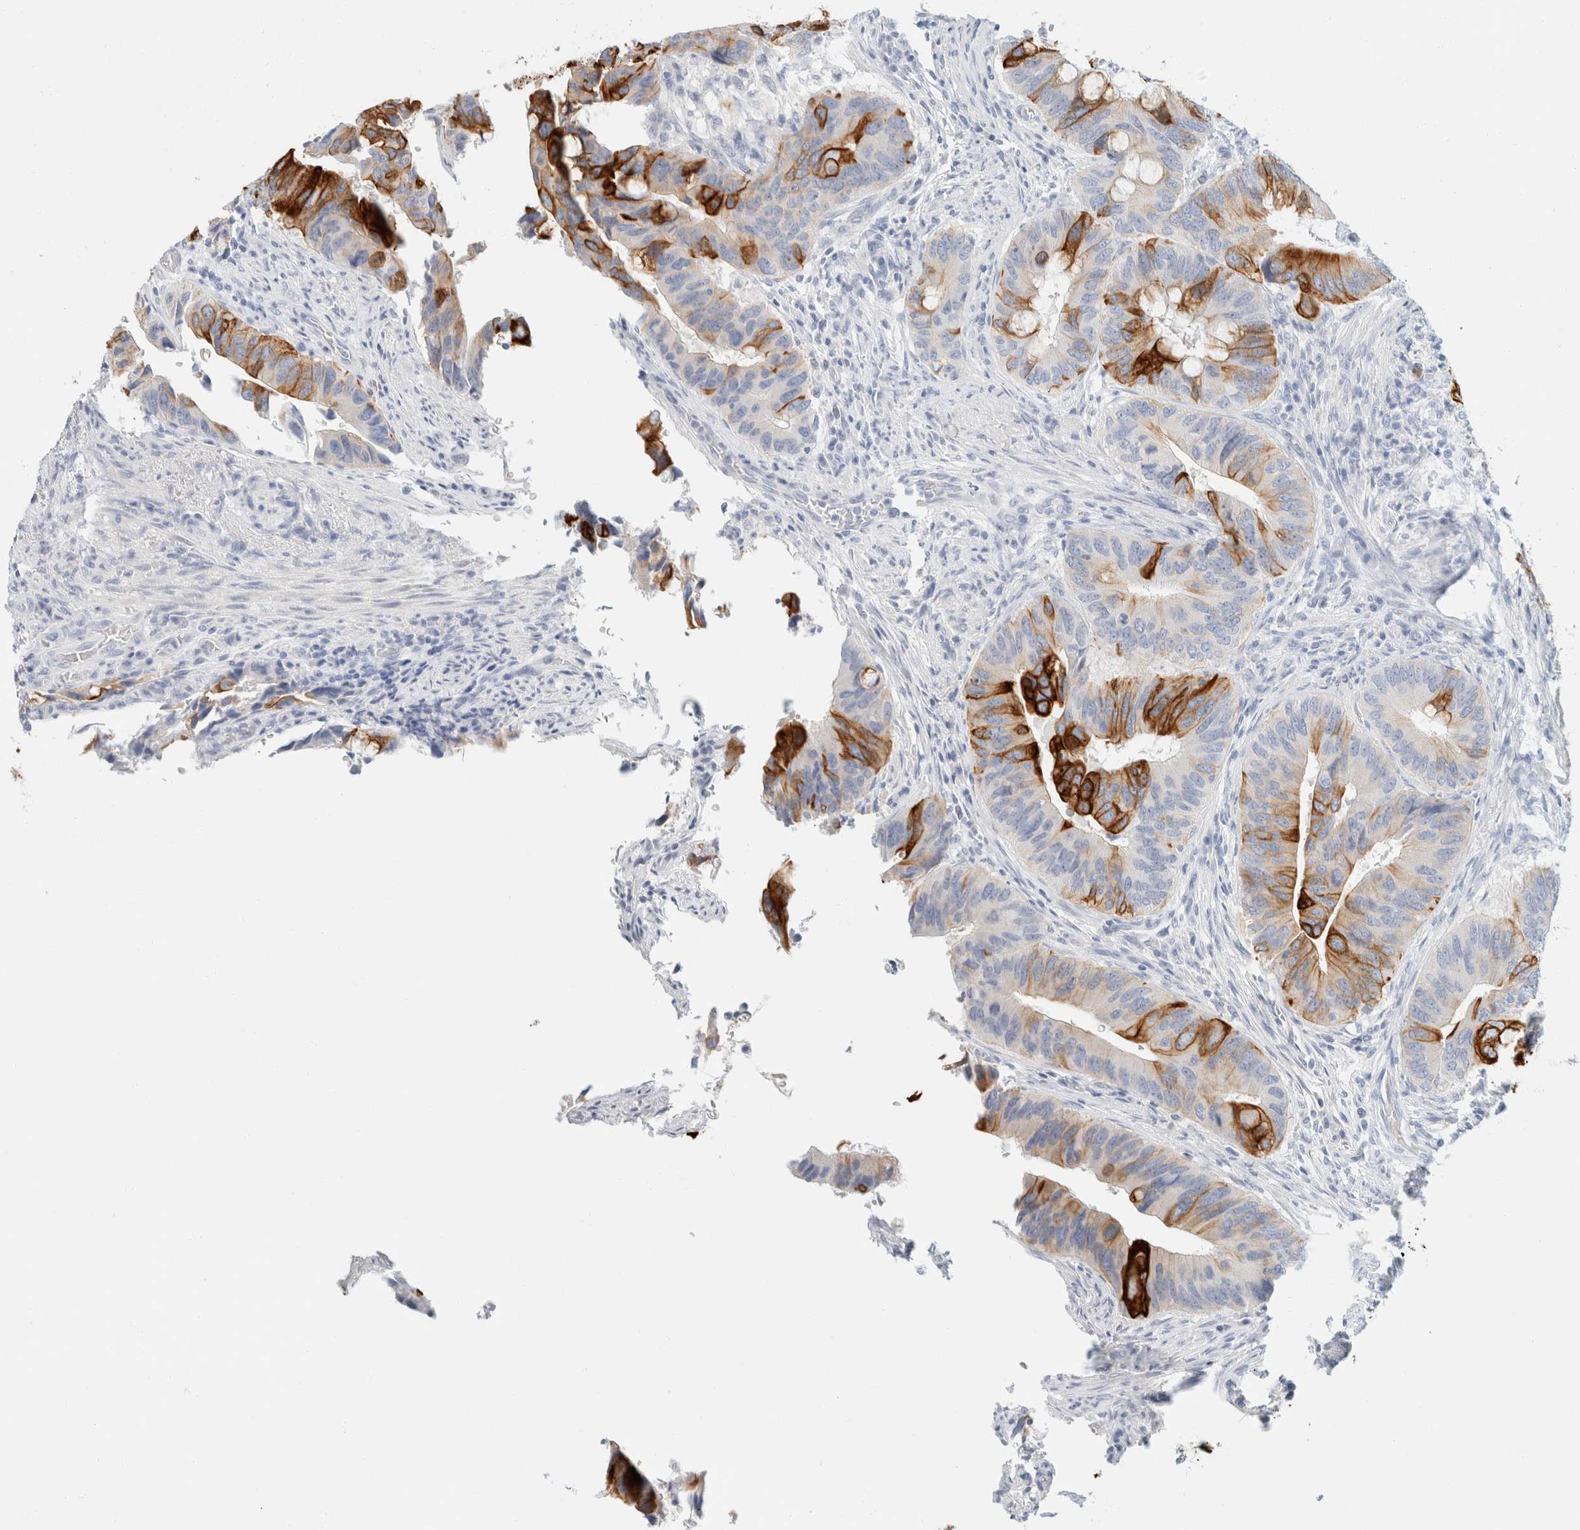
{"staining": {"intensity": "strong", "quantity": "25%-75%", "location": "cytoplasmic/membranous"}, "tissue": "colorectal cancer", "cell_type": "Tumor cells", "image_type": "cancer", "snomed": [{"axis": "morphology", "description": "Adenocarcinoma, NOS"}, {"axis": "topography", "description": "Colon"}], "caption": "Human colorectal adenocarcinoma stained with a brown dye displays strong cytoplasmic/membranous positive staining in approximately 25%-75% of tumor cells.", "gene": "KRT20", "patient": {"sex": "male", "age": 71}}